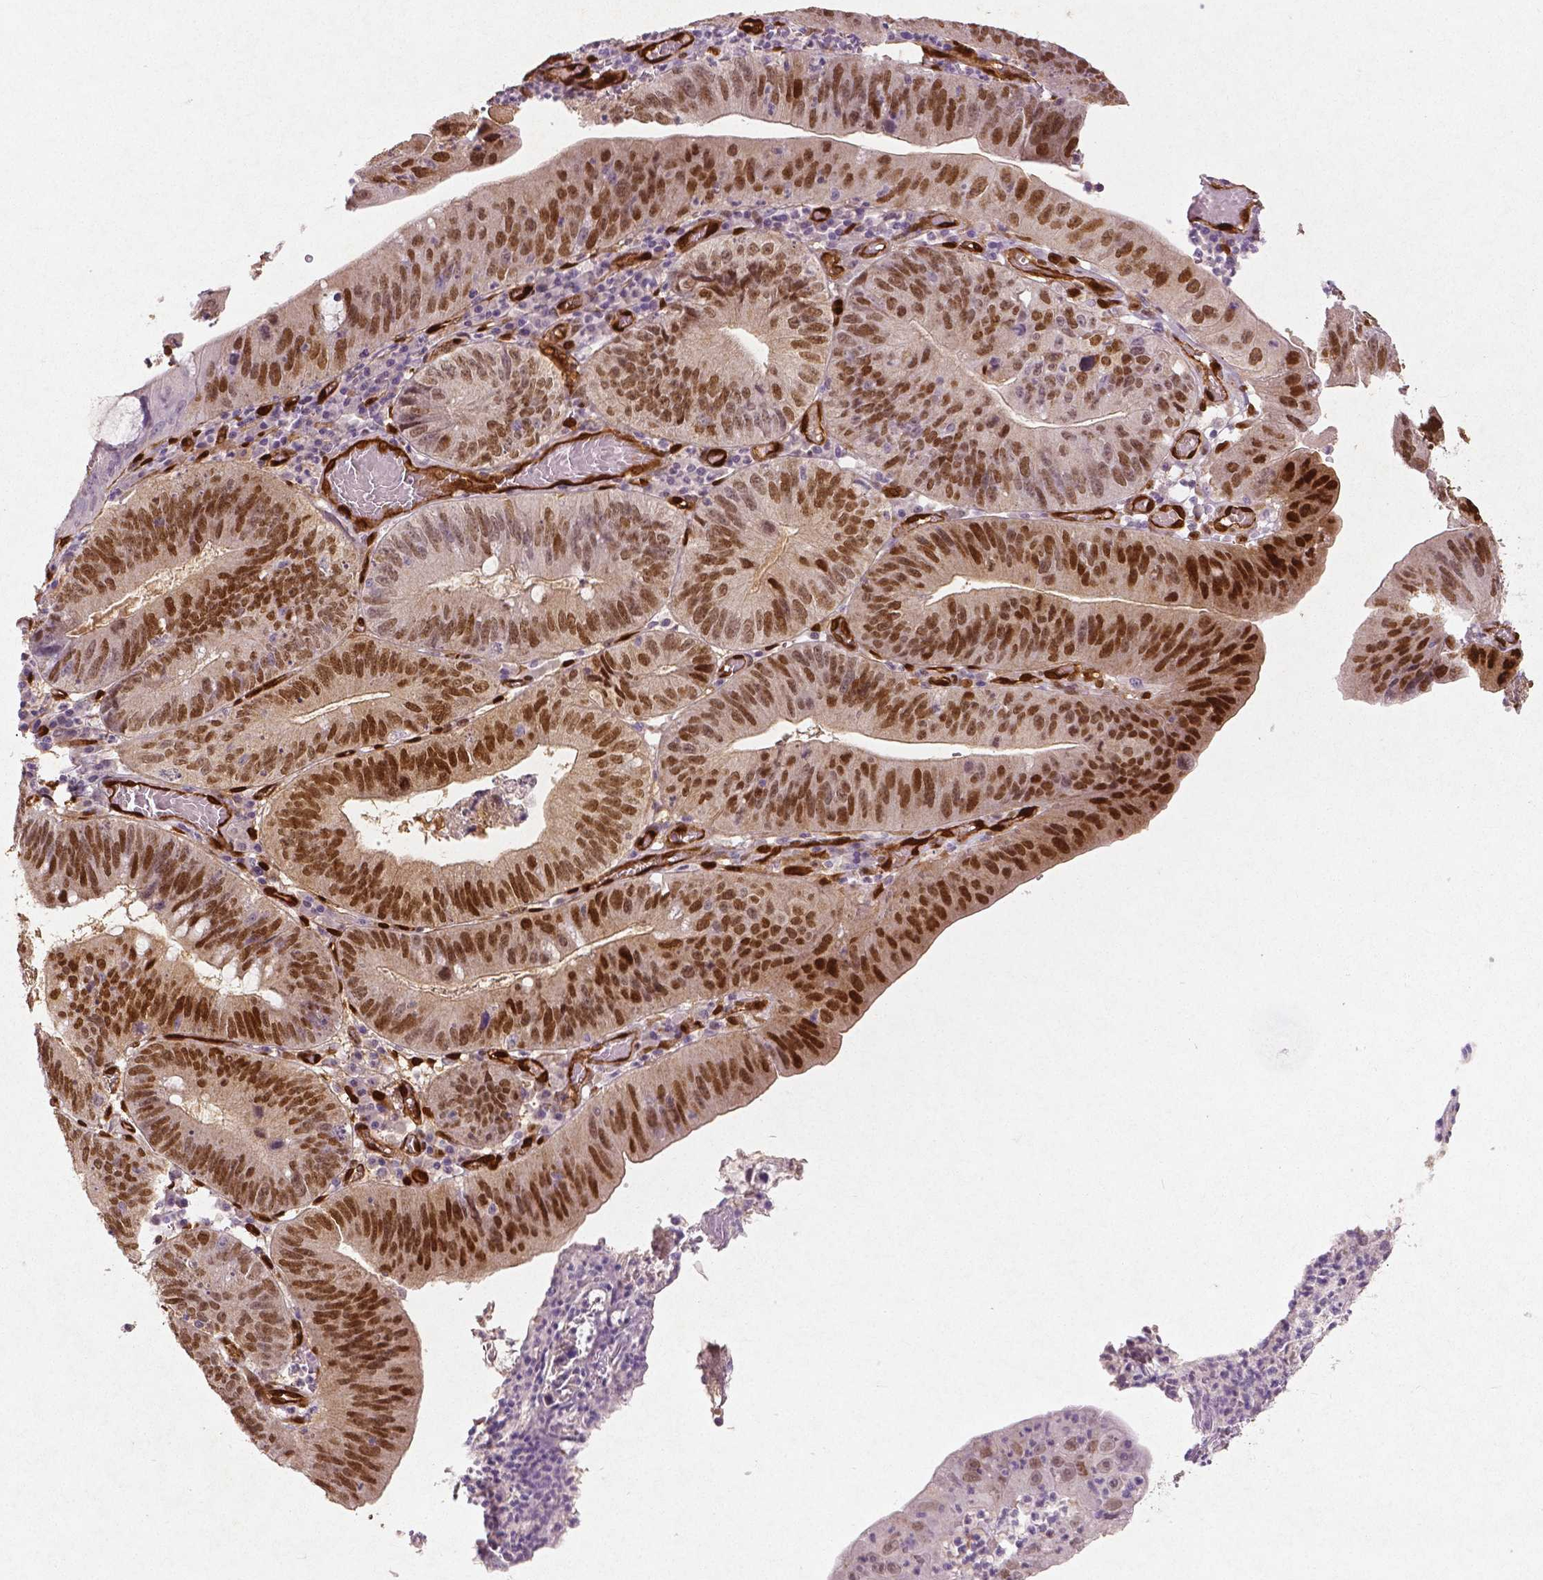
{"staining": {"intensity": "moderate", "quantity": ">75%", "location": "cytoplasmic/membranous,nuclear"}, "tissue": "stomach cancer", "cell_type": "Tumor cells", "image_type": "cancer", "snomed": [{"axis": "morphology", "description": "Adenocarcinoma, NOS"}, {"axis": "topography", "description": "Stomach"}], "caption": "Immunohistochemistry (IHC) image of adenocarcinoma (stomach) stained for a protein (brown), which demonstrates medium levels of moderate cytoplasmic/membranous and nuclear positivity in about >75% of tumor cells.", "gene": "WWTR1", "patient": {"sex": "male", "age": 59}}